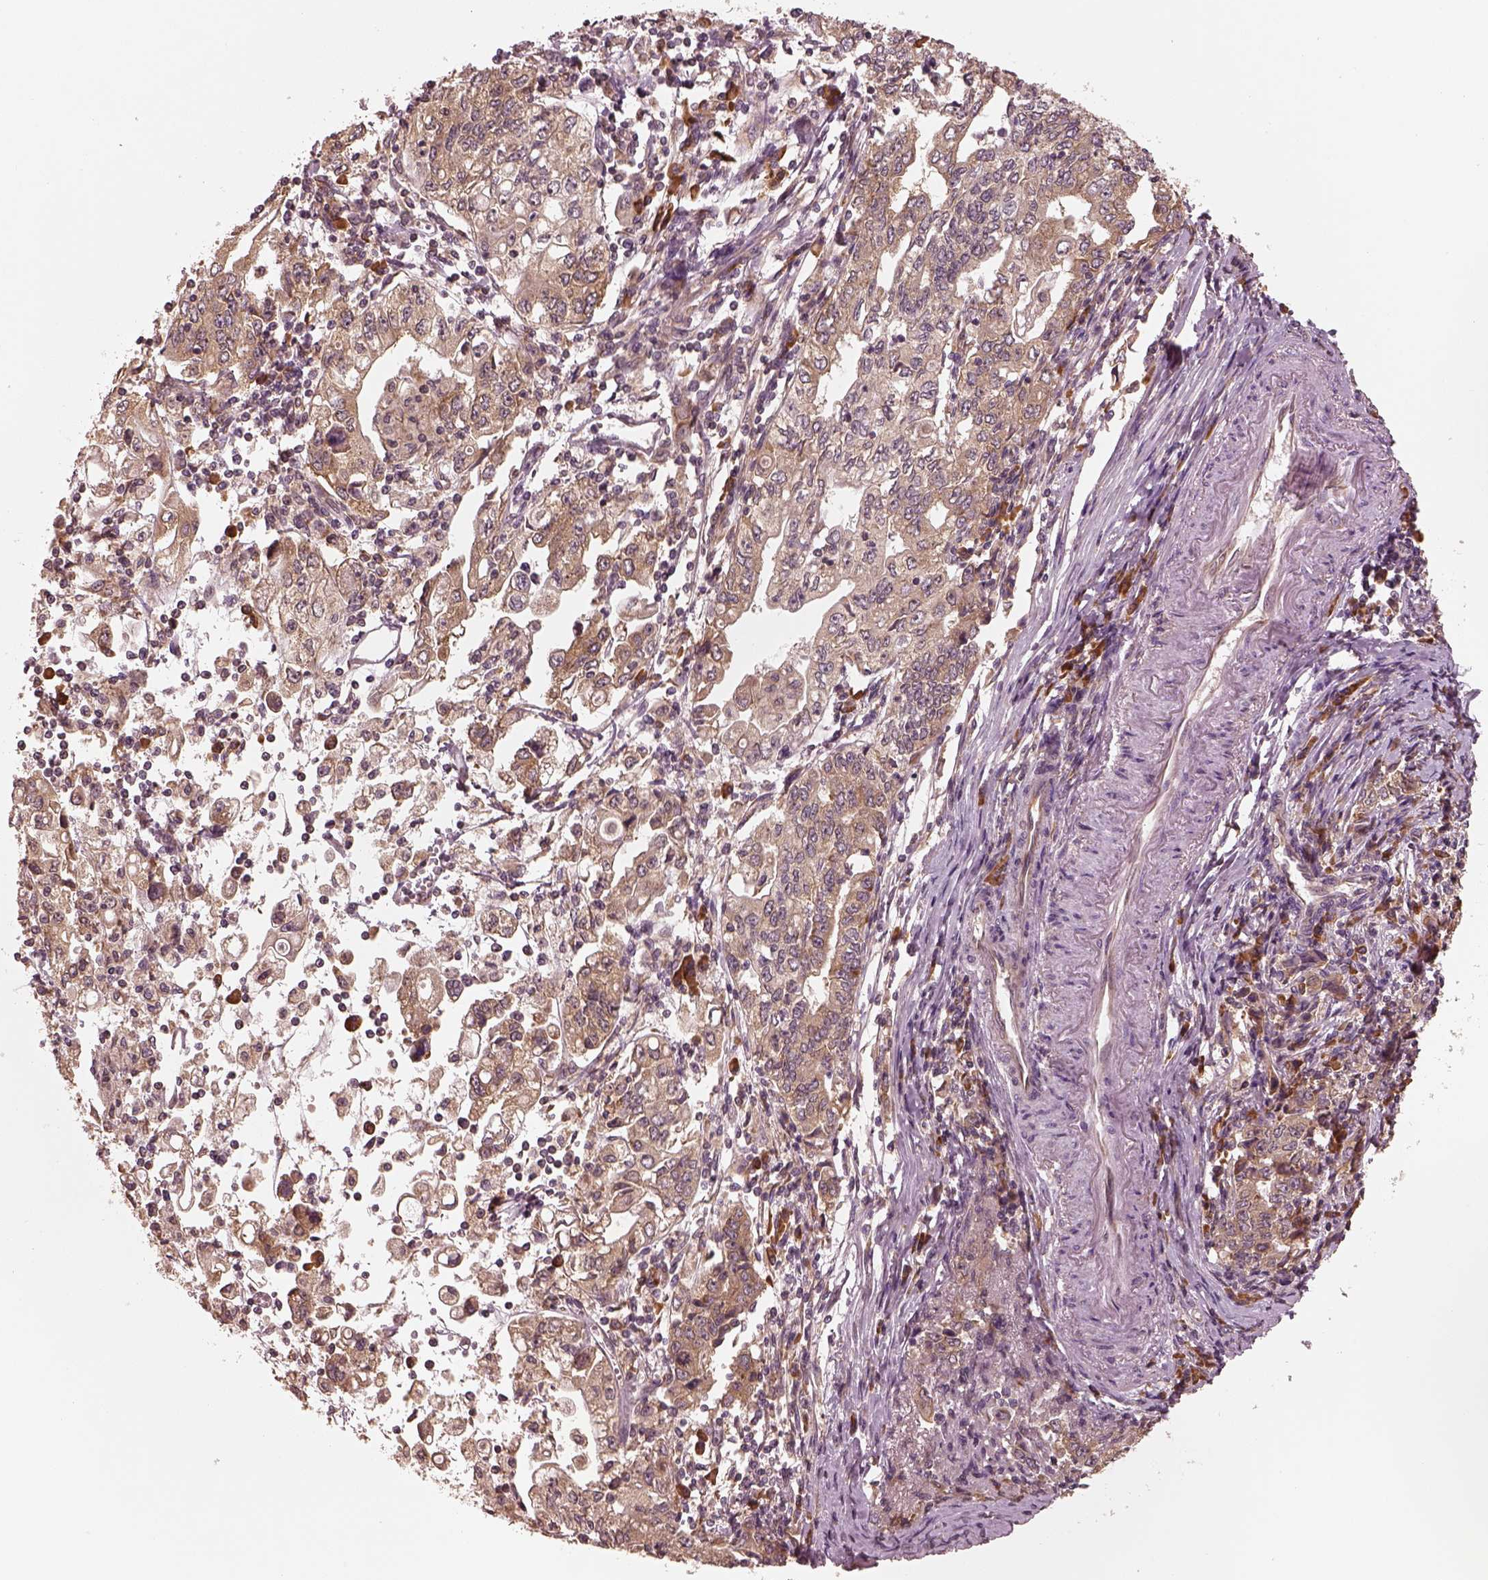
{"staining": {"intensity": "weak", "quantity": ">75%", "location": "cytoplasmic/membranous"}, "tissue": "stomach cancer", "cell_type": "Tumor cells", "image_type": "cancer", "snomed": [{"axis": "morphology", "description": "Adenocarcinoma, NOS"}, {"axis": "topography", "description": "Stomach, lower"}], "caption": "DAB (3,3'-diaminobenzidine) immunohistochemical staining of human stomach cancer (adenocarcinoma) displays weak cytoplasmic/membranous protein positivity in approximately >75% of tumor cells.", "gene": "RPS5", "patient": {"sex": "female", "age": 72}}